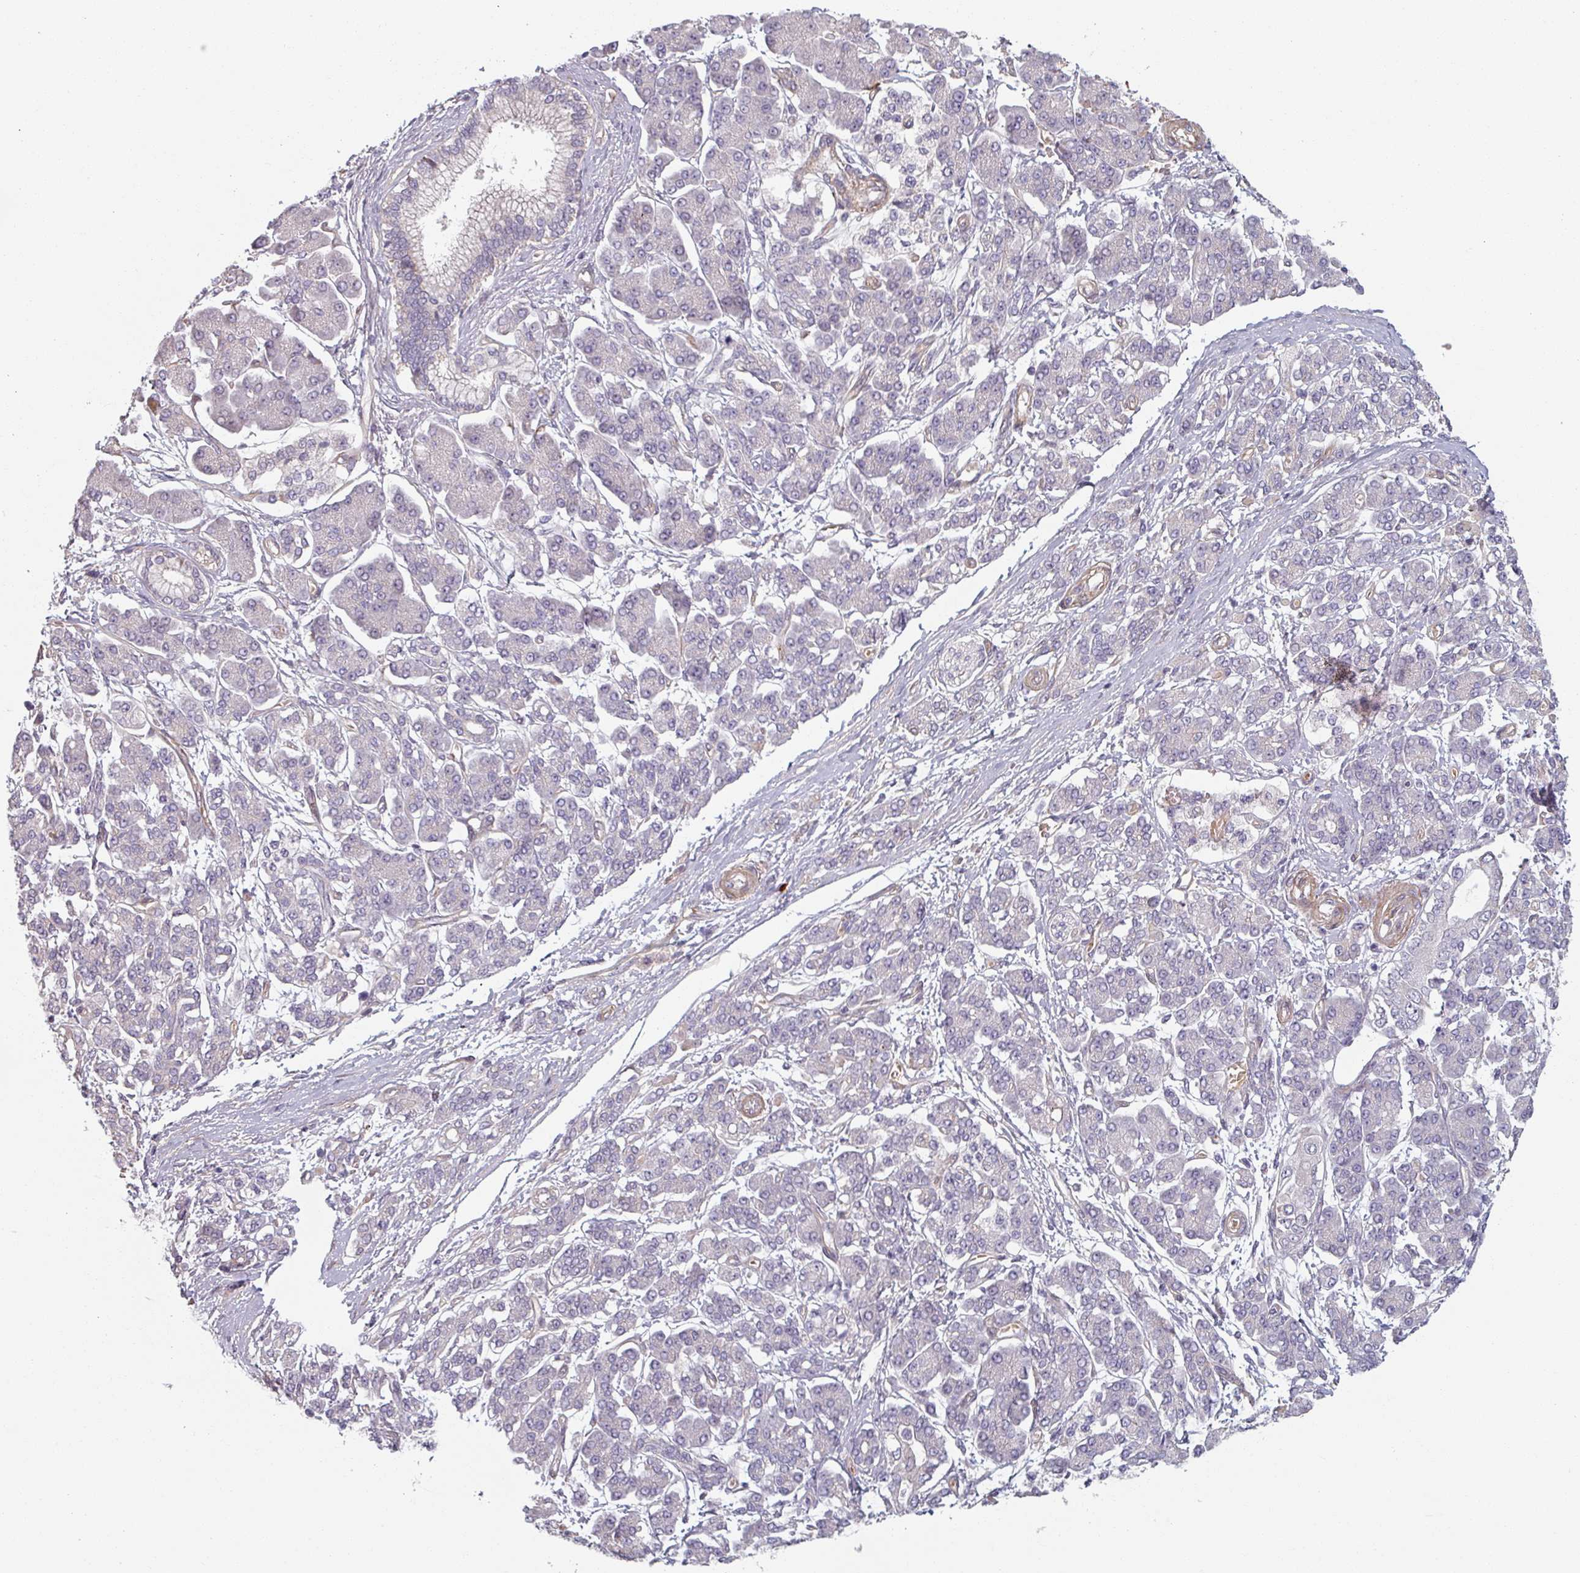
{"staining": {"intensity": "weak", "quantity": "25%-75%", "location": "cytoplasmic/membranous"}, "tissue": "pancreatic cancer", "cell_type": "Tumor cells", "image_type": "cancer", "snomed": [{"axis": "morphology", "description": "Adenocarcinoma, NOS"}, {"axis": "topography", "description": "Pancreas"}], "caption": "There is low levels of weak cytoplasmic/membranous staining in tumor cells of adenocarcinoma (pancreatic), as demonstrated by immunohistochemical staining (brown color).", "gene": "C4BPB", "patient": {"sex": "male", "age": 68}}